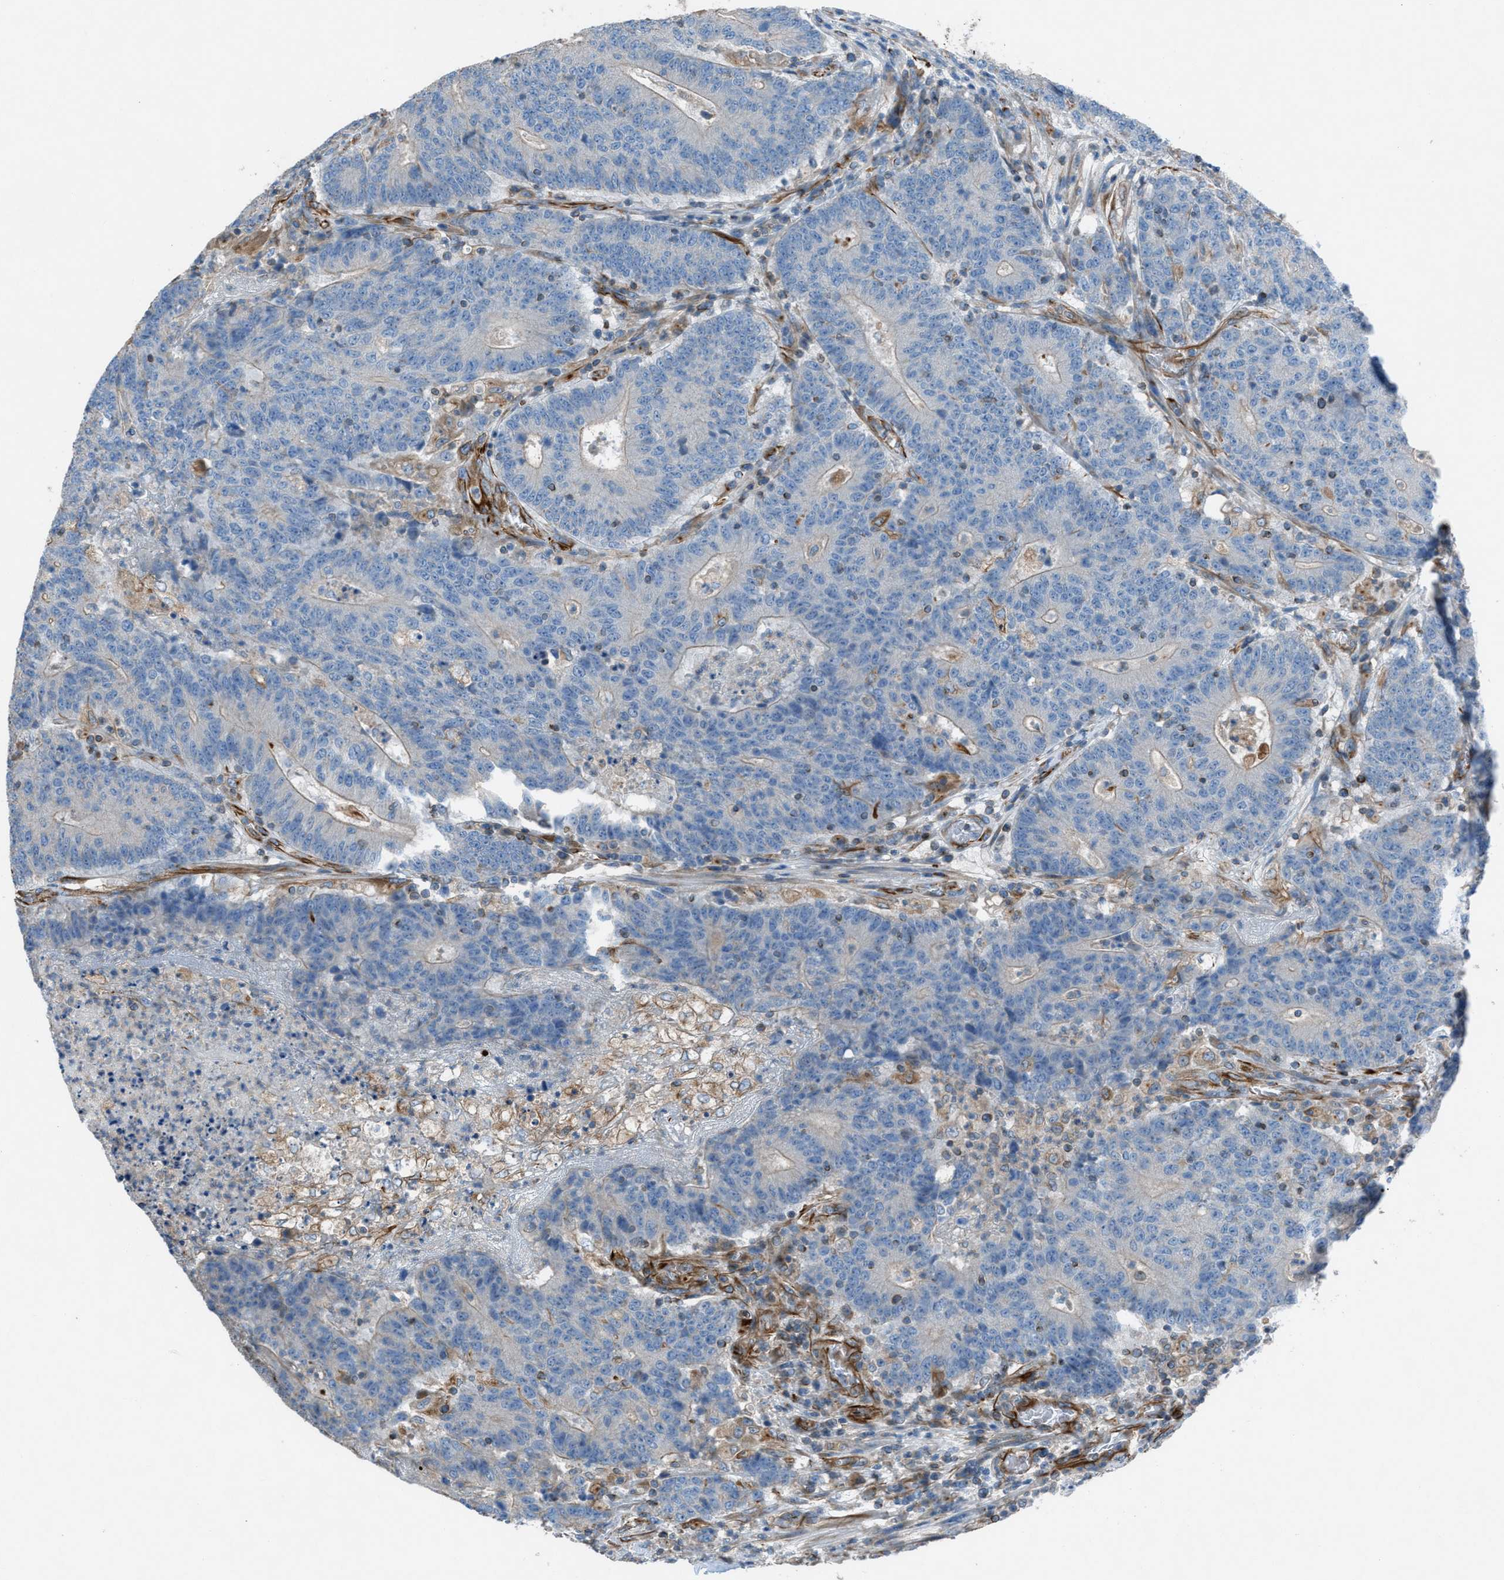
{"staining": {"intensity": "negative", "quantity": "none", "location": "none"}, "tissue": "colorectal cancer", "cell_type": "Tumor cells", "image_type": "cancer", "snomed": [{"axis": "morphology", "description": "Normal tissue, NOS"}, {"axis": "morphology", "description": "Adenocarcinoma, NOS"}, {"axis": "topography", "description": "Colon"}], "caption": "There is no significant positivity in tumor cells of colorectal cancer.", "gene": "CABP7", "patient": {"sex": "female", "age": 75}}